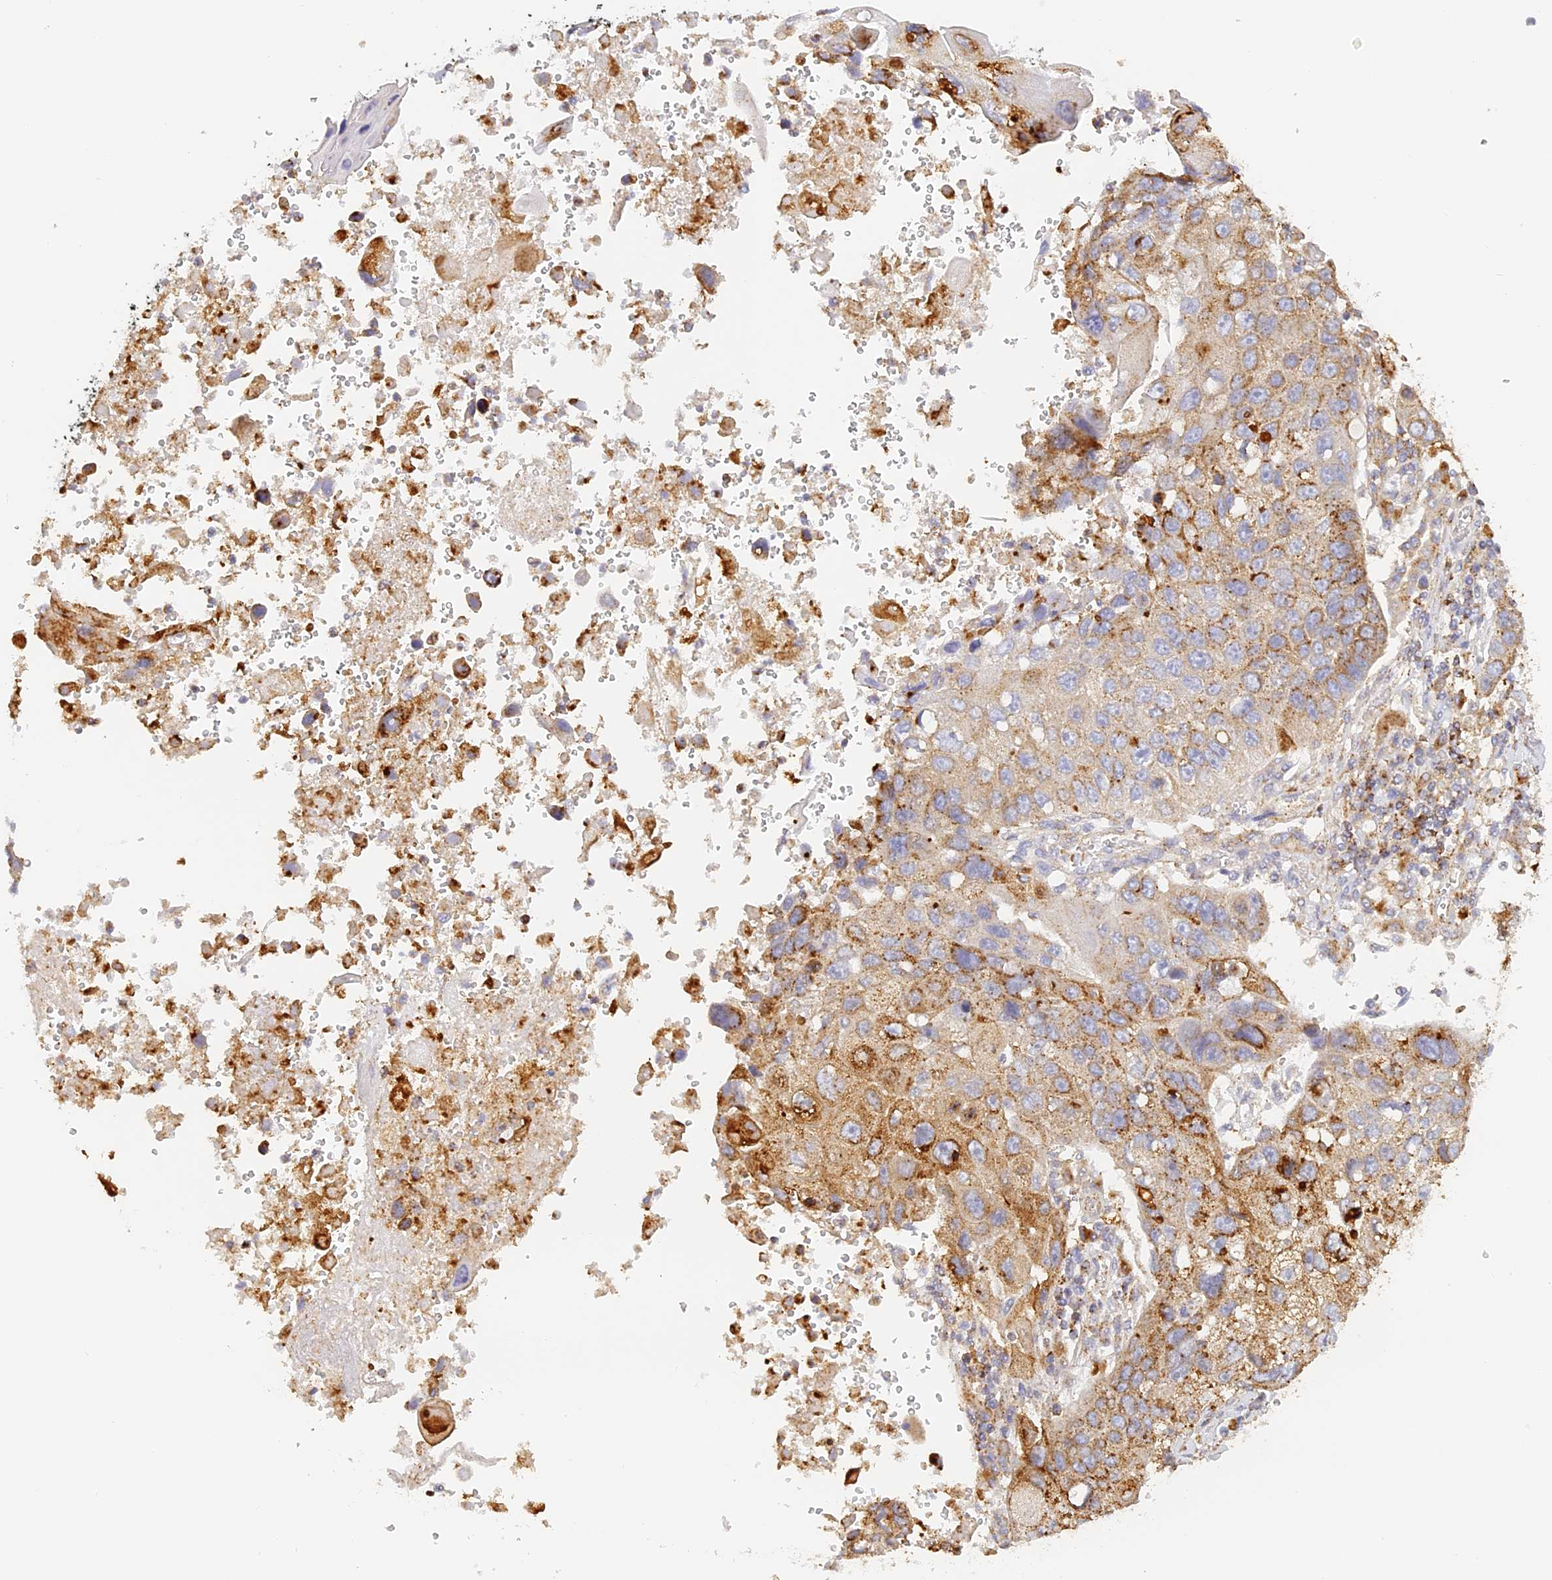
{"staining": {"intensity": "moderate", "quantity": ">75%", "location": "cytoplasmic/membranous"}, "tissue": "lung cancer", "cell_type": "Tumor cells", "image_type": "cancer", "snomed": [{"axis": "morphology", "description": "Squamous cell carcinoma, NOS"}, {"axis": "topography", "description": "Lung"}], "caption": "Lung cancer stained for a protein demonstrates moderate cytoplasmic/membranous positivity in tumor cells. The staining was performed using DAB (3,3'-diaminobenzidine) to visualize the protein expression in brown, while the nuclei were stained in blue with hematoxylin (Magnification: 20x).", "gene": "LAMP2", "patient": {"sex": "male", "age": 61}}